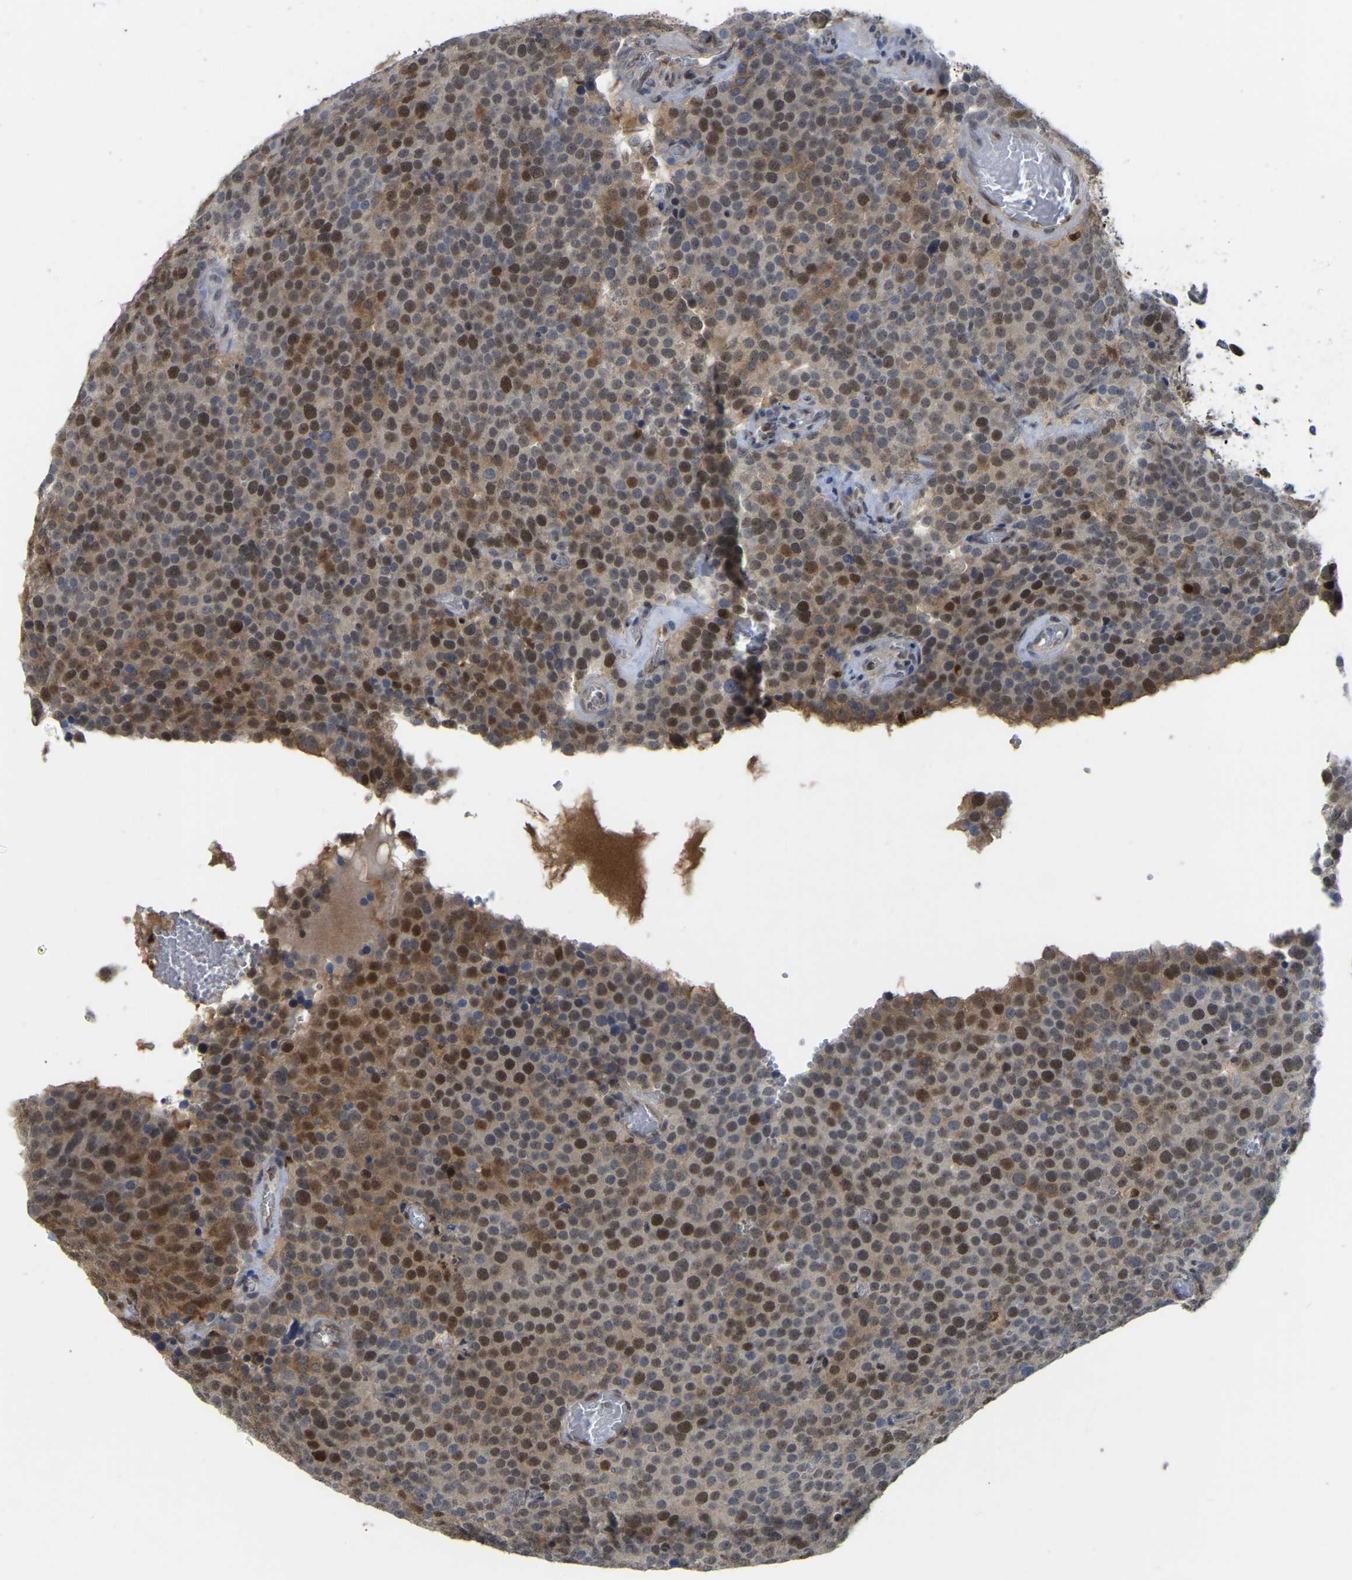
{"staining": {"intensity": "moderate", "quantity": ">75%", "location": "nuclear"}, "tissue": "testis cancer", "cell_type": "Tumor cells", "image_type": "cancer", "snomed": [{"axis": "morphology", "description": "Normal tissue, NOS"}, {"axis": "morphology", "description": "Seminoma, NOS"}, {"axis": "topography", "description": "Testis"}], "caption": "Human testis seminoma stained for a protein (brown) displays moderate nuclear positive positivity in approximately >75% of tumor cells.", "gene": "KLRG2", "patient": {"sex": "male", "age": 71}}